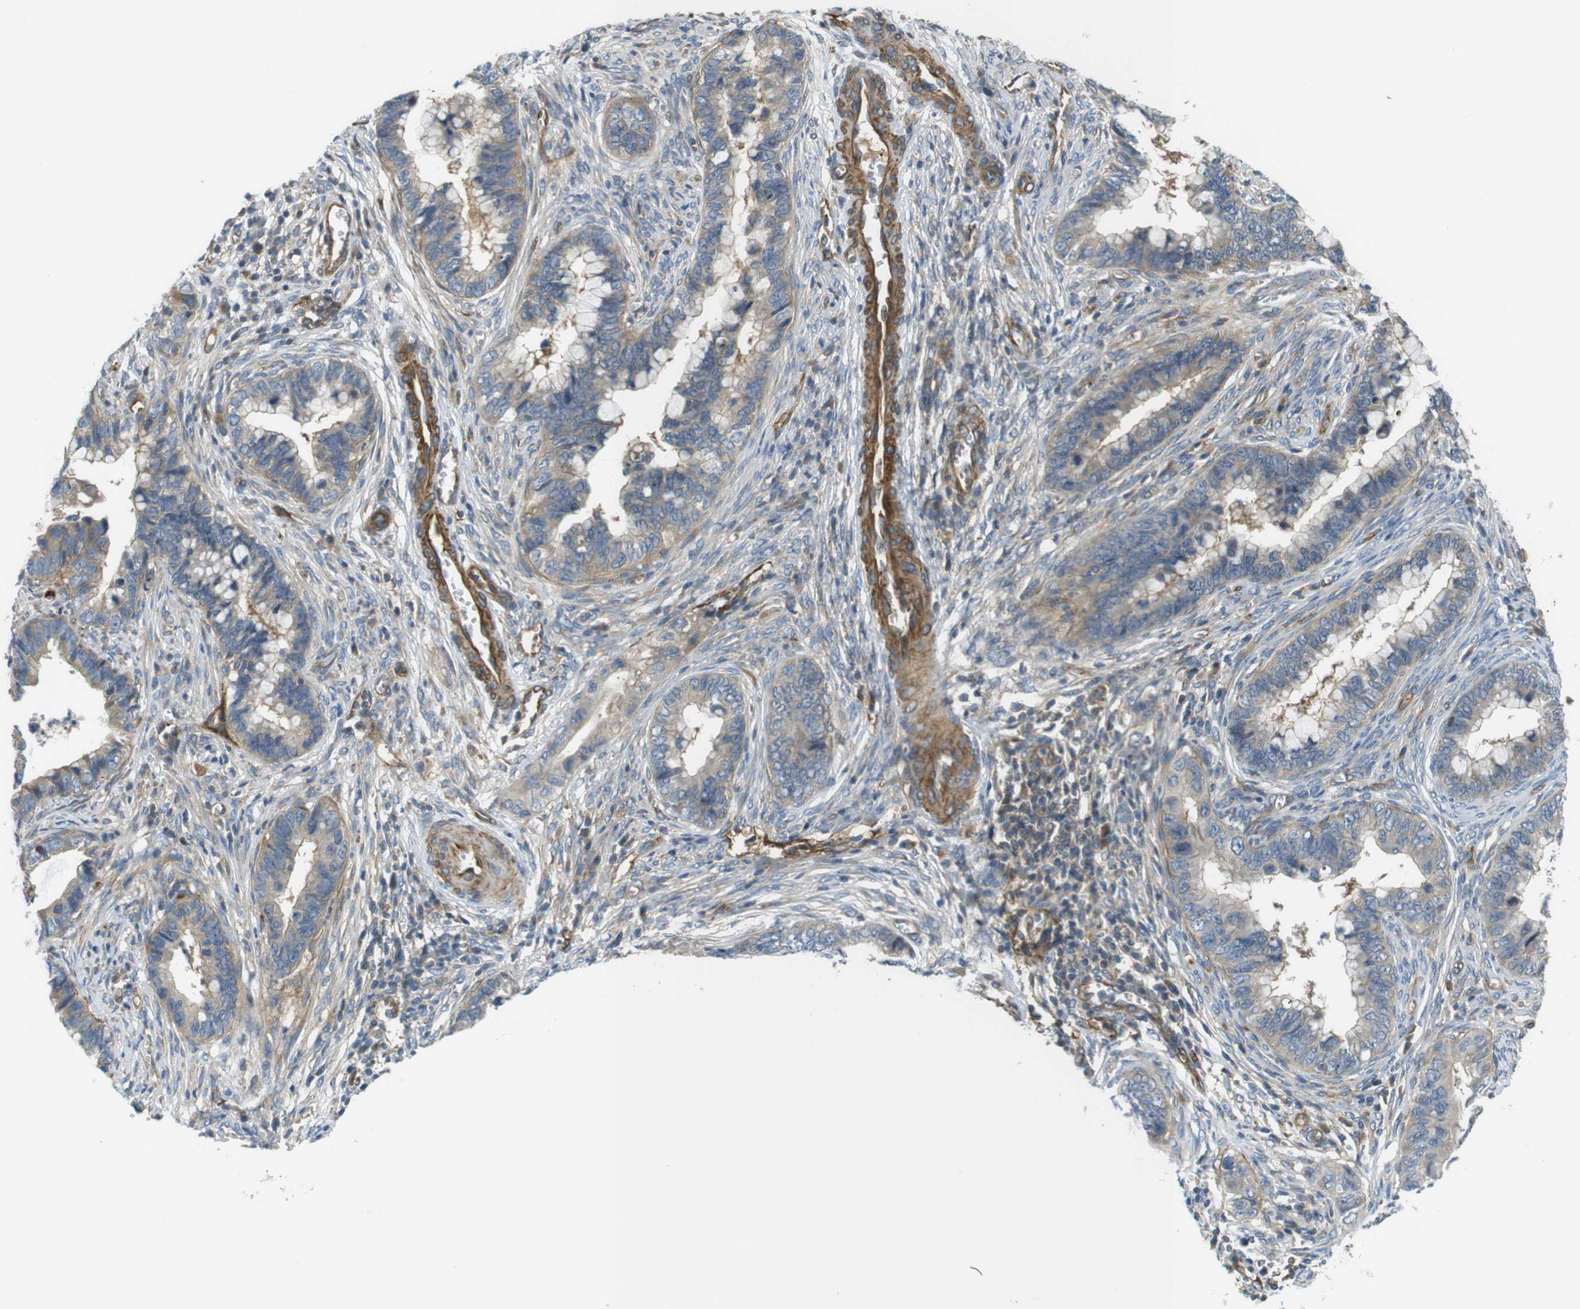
{"staining": {"intensity": "weak", "quantity": ">75%", "location": "cytoplasmic/membranous"}, "tissue": "cervical cancer", "cell_type": "Tumor cells", "image_type": "cancer", "snomed": [{"axis": "morphology", "description": "Adenocarcinoma, NOS"}, {"axis": "topography", "description": "Cervix"}], "caption": "Human adenocarcinoma (cervical) stained with a brown dye reveals weak cytoplasmic/membranous positive staining in about >75% of tumor cells.", "gene": "TSC1", "patient": {"sex": "female", "age": 44}}